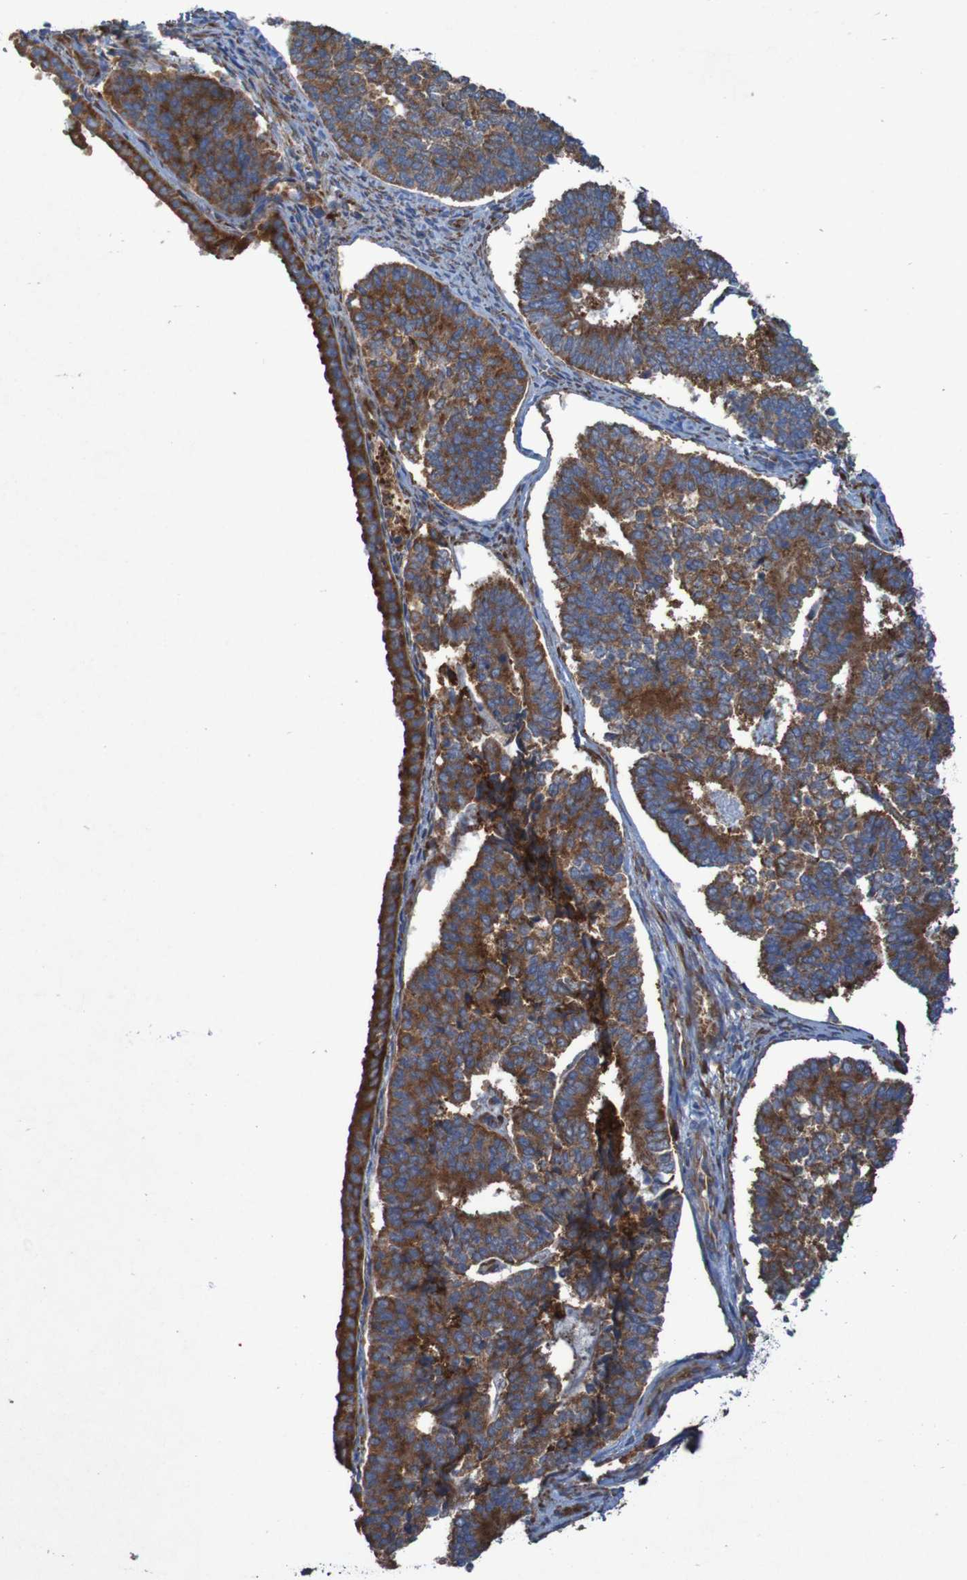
{"staining": {"intensity": "strong", "quantity": ">75%", "location": "cytoplasmic/membranous"}, "tissue": "endometrial cancer", "cell_type": "Tumor cells", "image_type": "cancer", "snomed": [{"axis": "morphology", "description": "Adenocarcinoma, NOS"}, {"axis": "topography", "description": "Endometrium"}], "caption": "About >75% of tumor cells in human endometrial adenocarcinoma exhibit strong cytoplasmic/membranous protein staining as visualized by brown immunohistochemical staining.", "gene": "RPL10", "patient": {"sex": "female", "age": 70}}